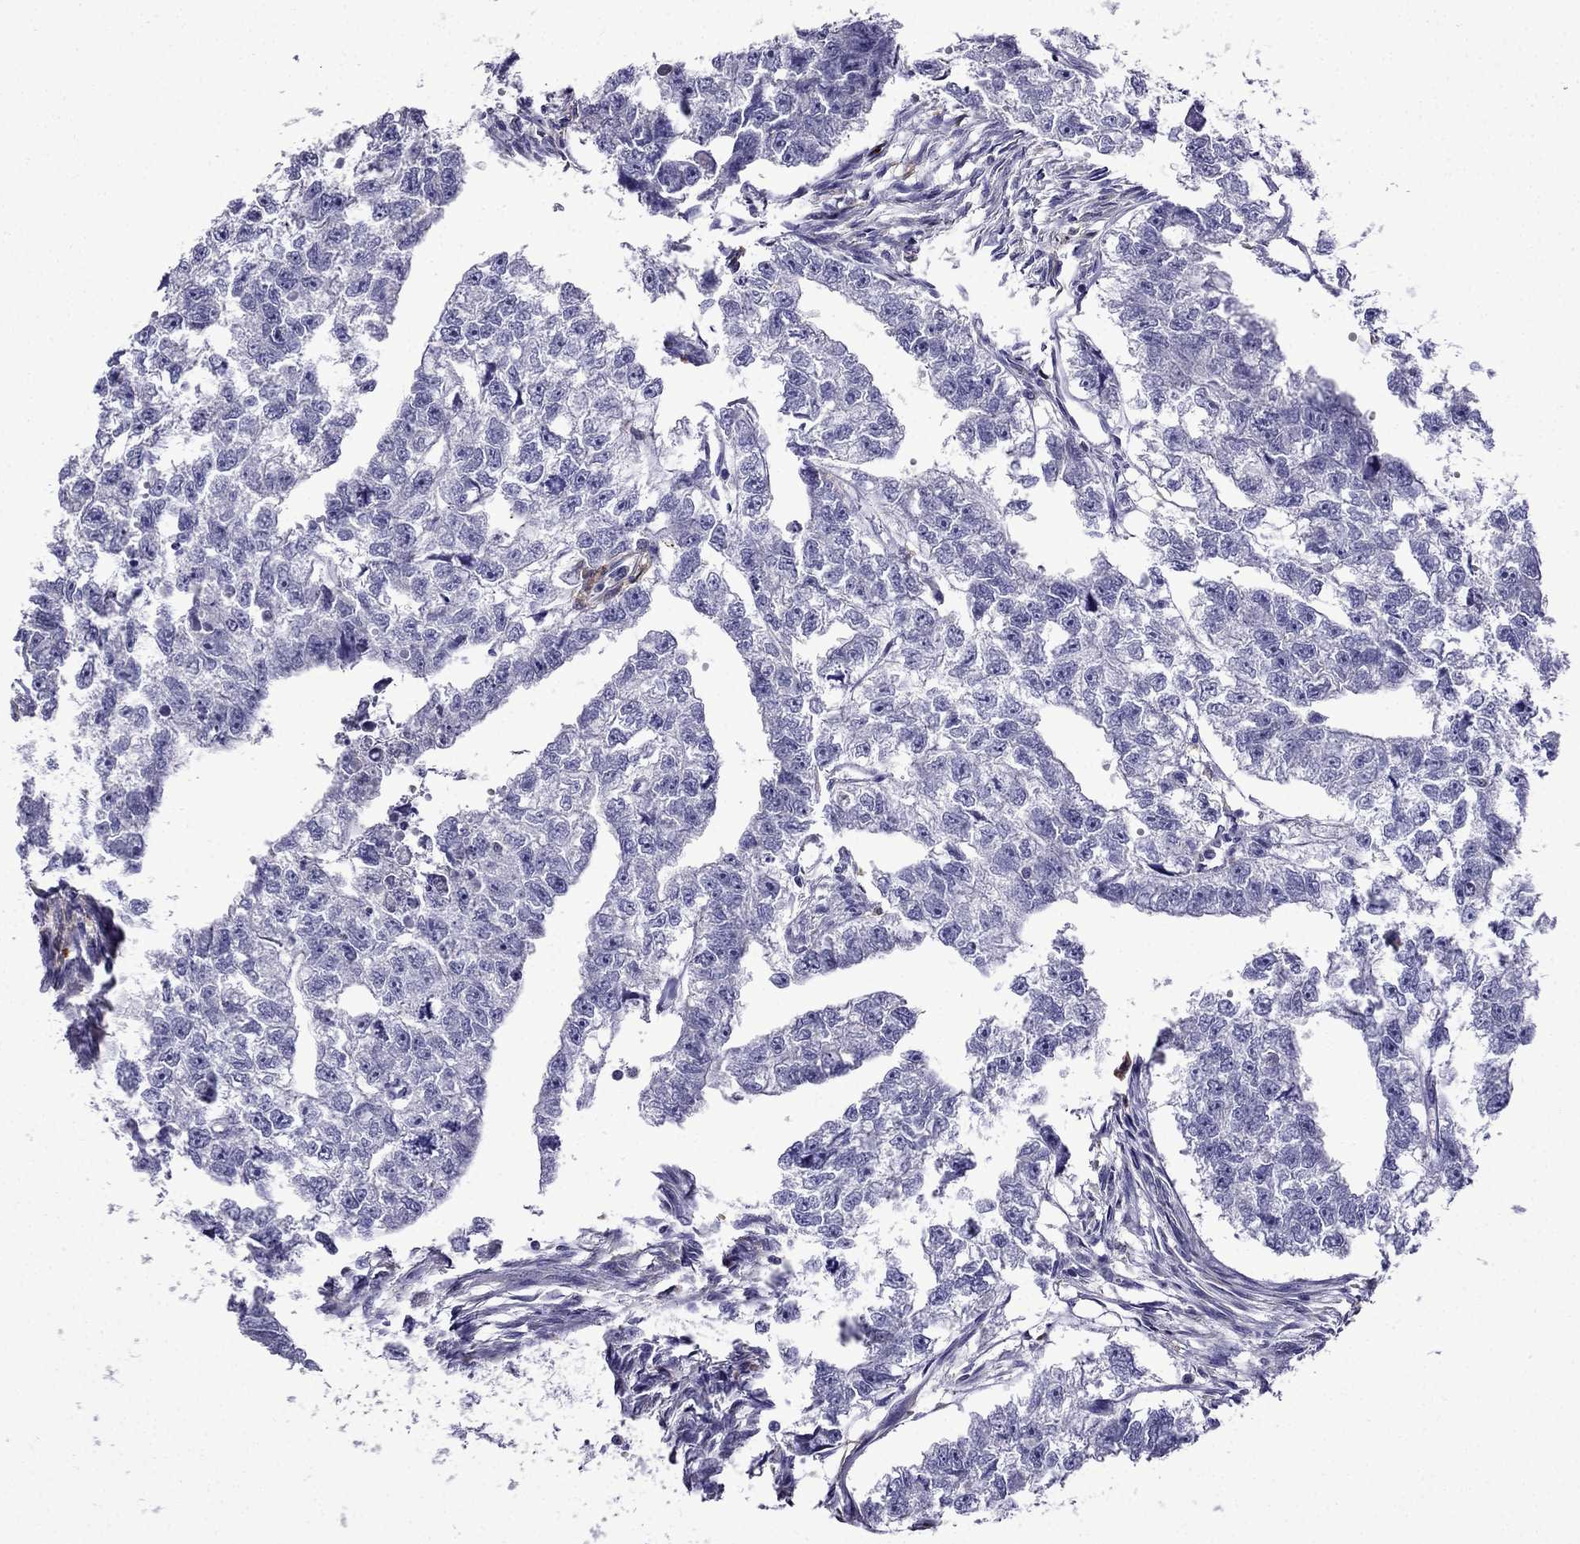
{"staining": {"intensity": "negative", "quantity": "none", "location": "none"}, "tissue": "testis cancer", "cell_type": "Tumor cells", "image_type": "cancer", "snomed": [{"axis": "morphology", "description": "Carcinoma, Embryonal, NOS"}, {"axis": "morphology", "description": "Teratoma, malignant, NOS"}, {"axis": "topography", "description": "Testis"}], "caption": "Tumor cells show no significant protein expression in testis cancer (teratoma (malignant)).", "gene": "TSSK4", "patient": {"sex": "male", "age": 44}}